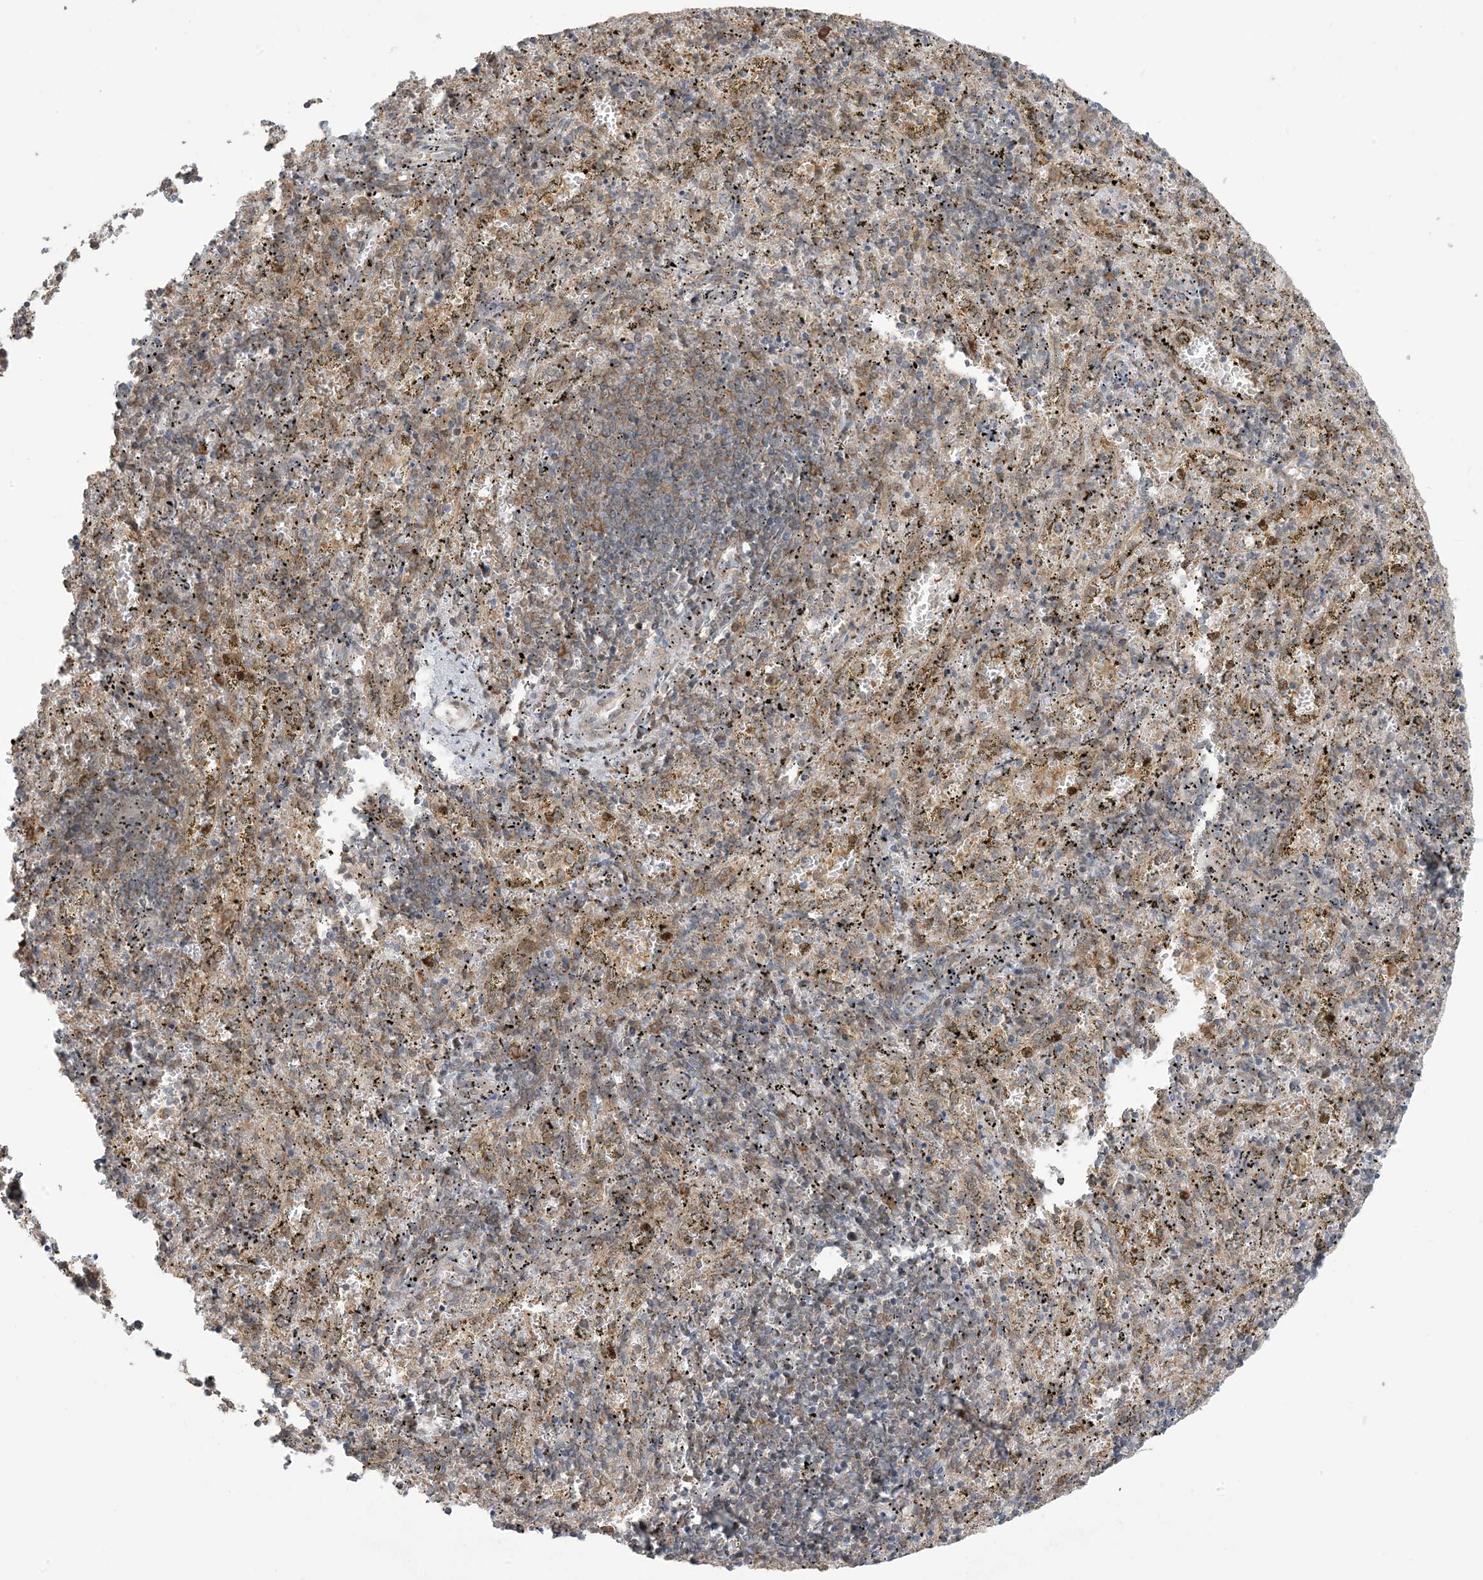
{"staining": {"intensity": "moderate", "quantity": "25%-75%", "location": "cytoplasmic/membranous"}, "tissue": "spleen", "cell_type": "Cells in red pulp", "image_type": "normal", "snomed": [{"axis": "morphology", "description": "Normal tissue, NOS"}, {"axis": "topography", "description": "Spleen"}], "caption": "IHC image of normal spleen: human spleen stained using IHC reveals medium levels of moderate protein expression localized specifically in the cytoplasmic/membranous of cells in red pulp, appearing as a cytoplasmic/membranous brown color.", "gene": "PHLDB2", "patient": {"sex": "male", "age": 11}}